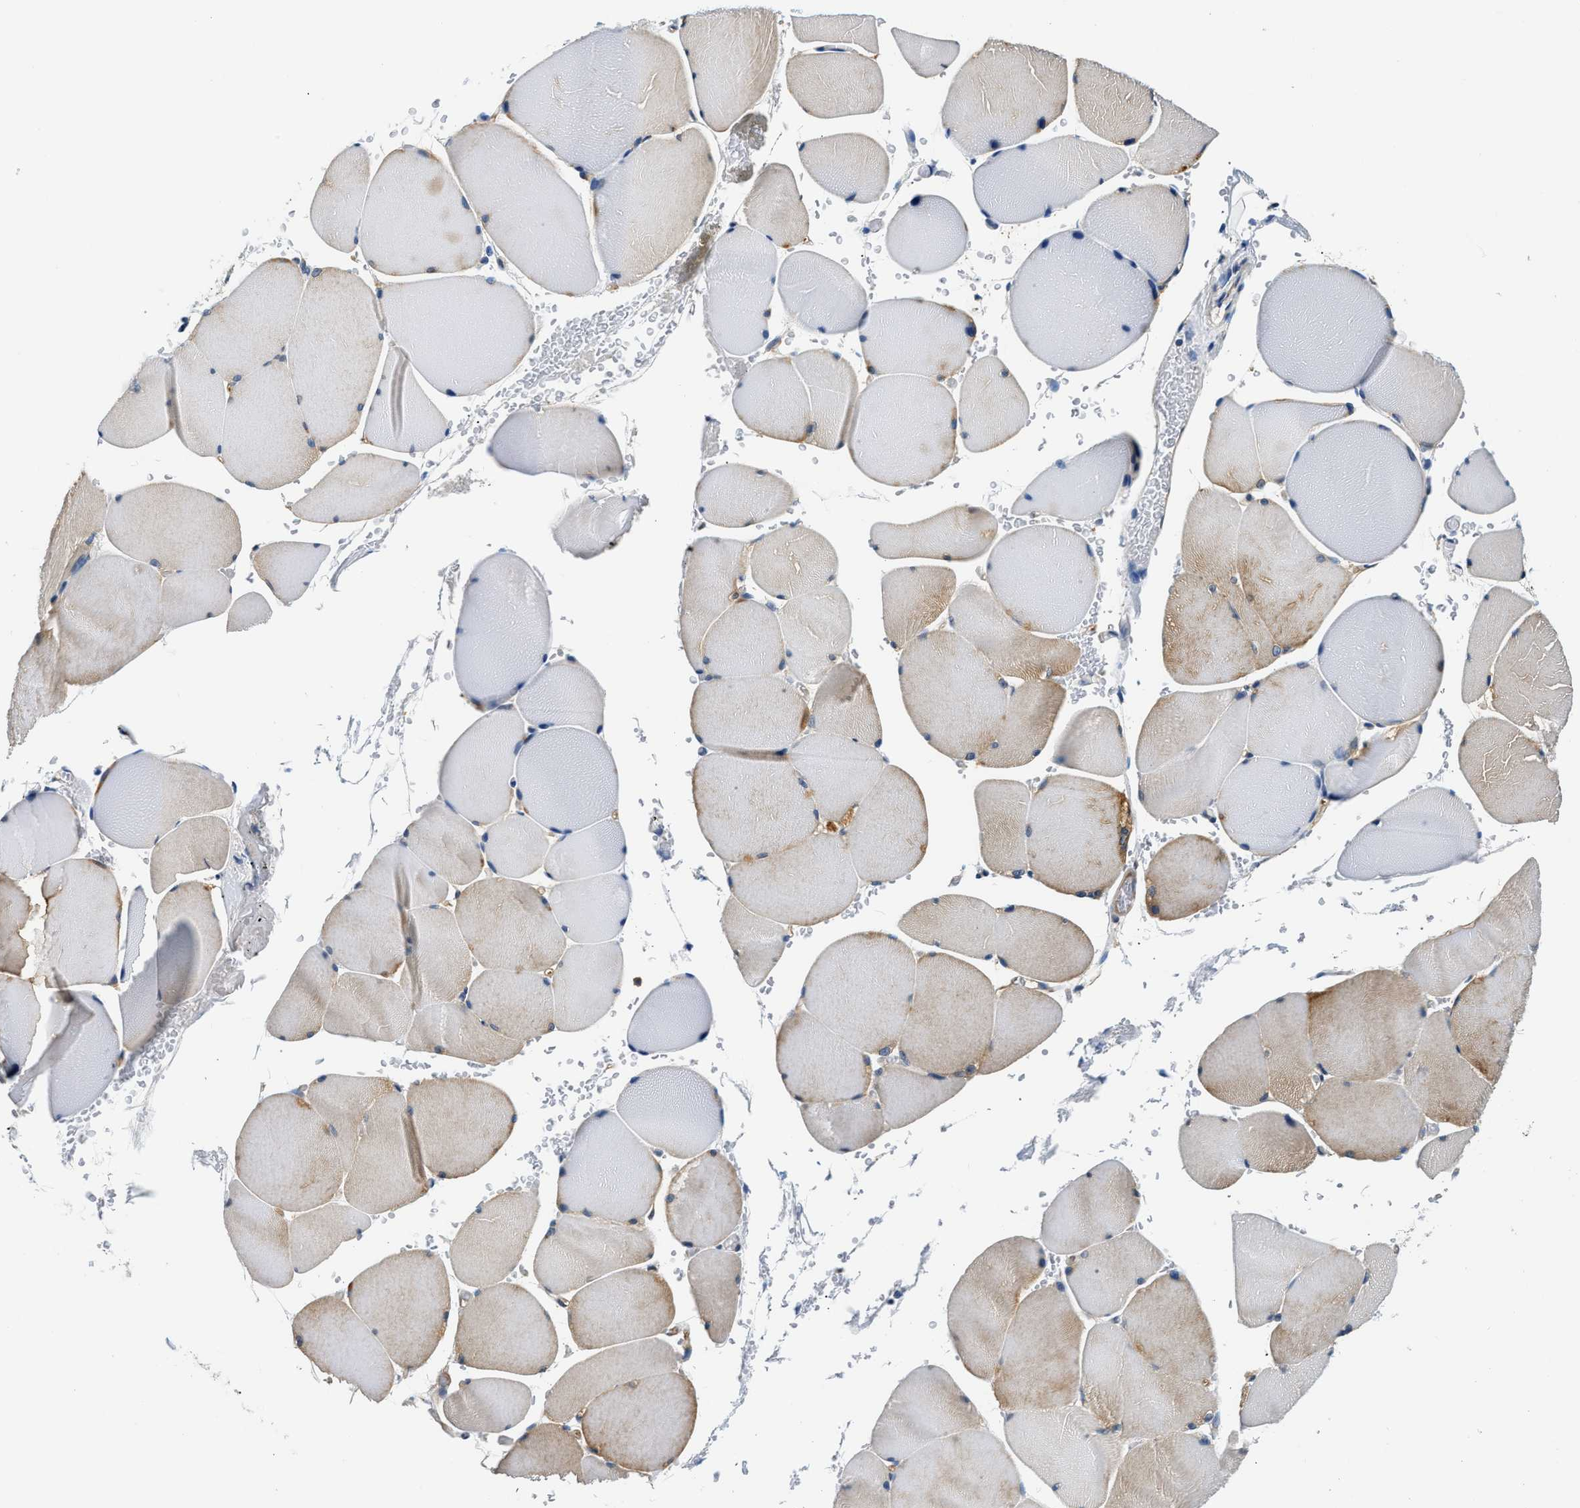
{"staining": {"intensity": "weak", "quantity": "25%-75%", "location": "cytoplasmic/membranous"}, "tissue": "skeletal muscle", "cell_type": "Myocytes", "image_type": "normal", "snomed": [{"axis": "morphology", "description": "Normal tissue, NOS"}, {"axis": "topography", "description": "Skin"}, {"axis": "topography", "description": "Skeletal muscle"}], "caption": "Immunohistochemical staining of unremarkable skeletal muscle displays low levels of weak cytoplasmic/membranous staining in about 25%-75% of myocytes.", "gene": "PPP2R1B", "patient": {"sex": "male", "age": 83}}